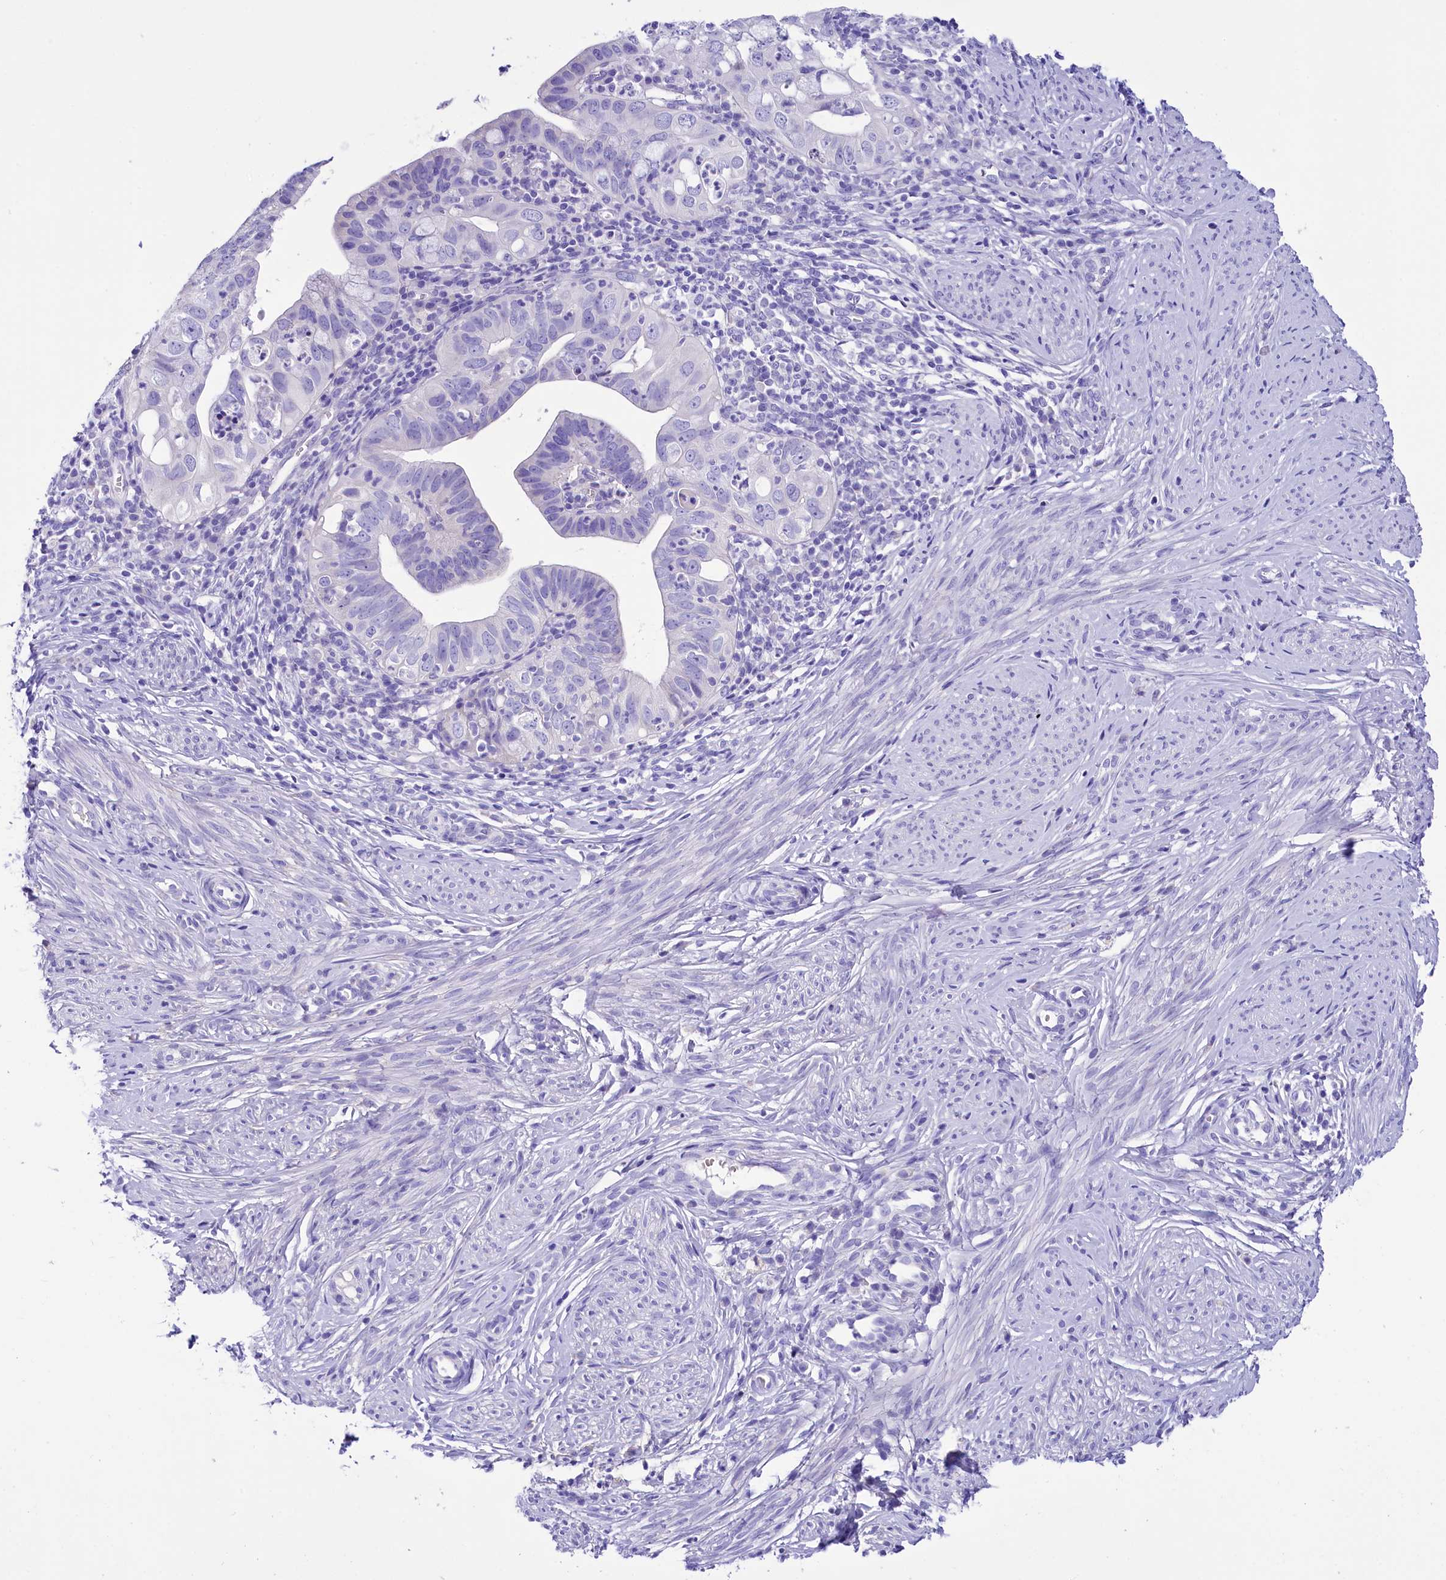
{"staining": {"intensity": "negative", "quantity": "none", "location": "none"}, "tissue": "cervical cancer", "cell_type": "Tumor cells", "image_type": "cancer", "snomed": [{"axis": "morphology", "description": "Adenocarcinoma, NOS"}, {"axis": "topography", "description": "Cervix"}], "caption": "DAB immunohistochemical staining of cervical adenocarcinoma shows no significant expression in tumor cells.", "gene": "TTC36", "patient": {"sex": "female", "age": 36}}